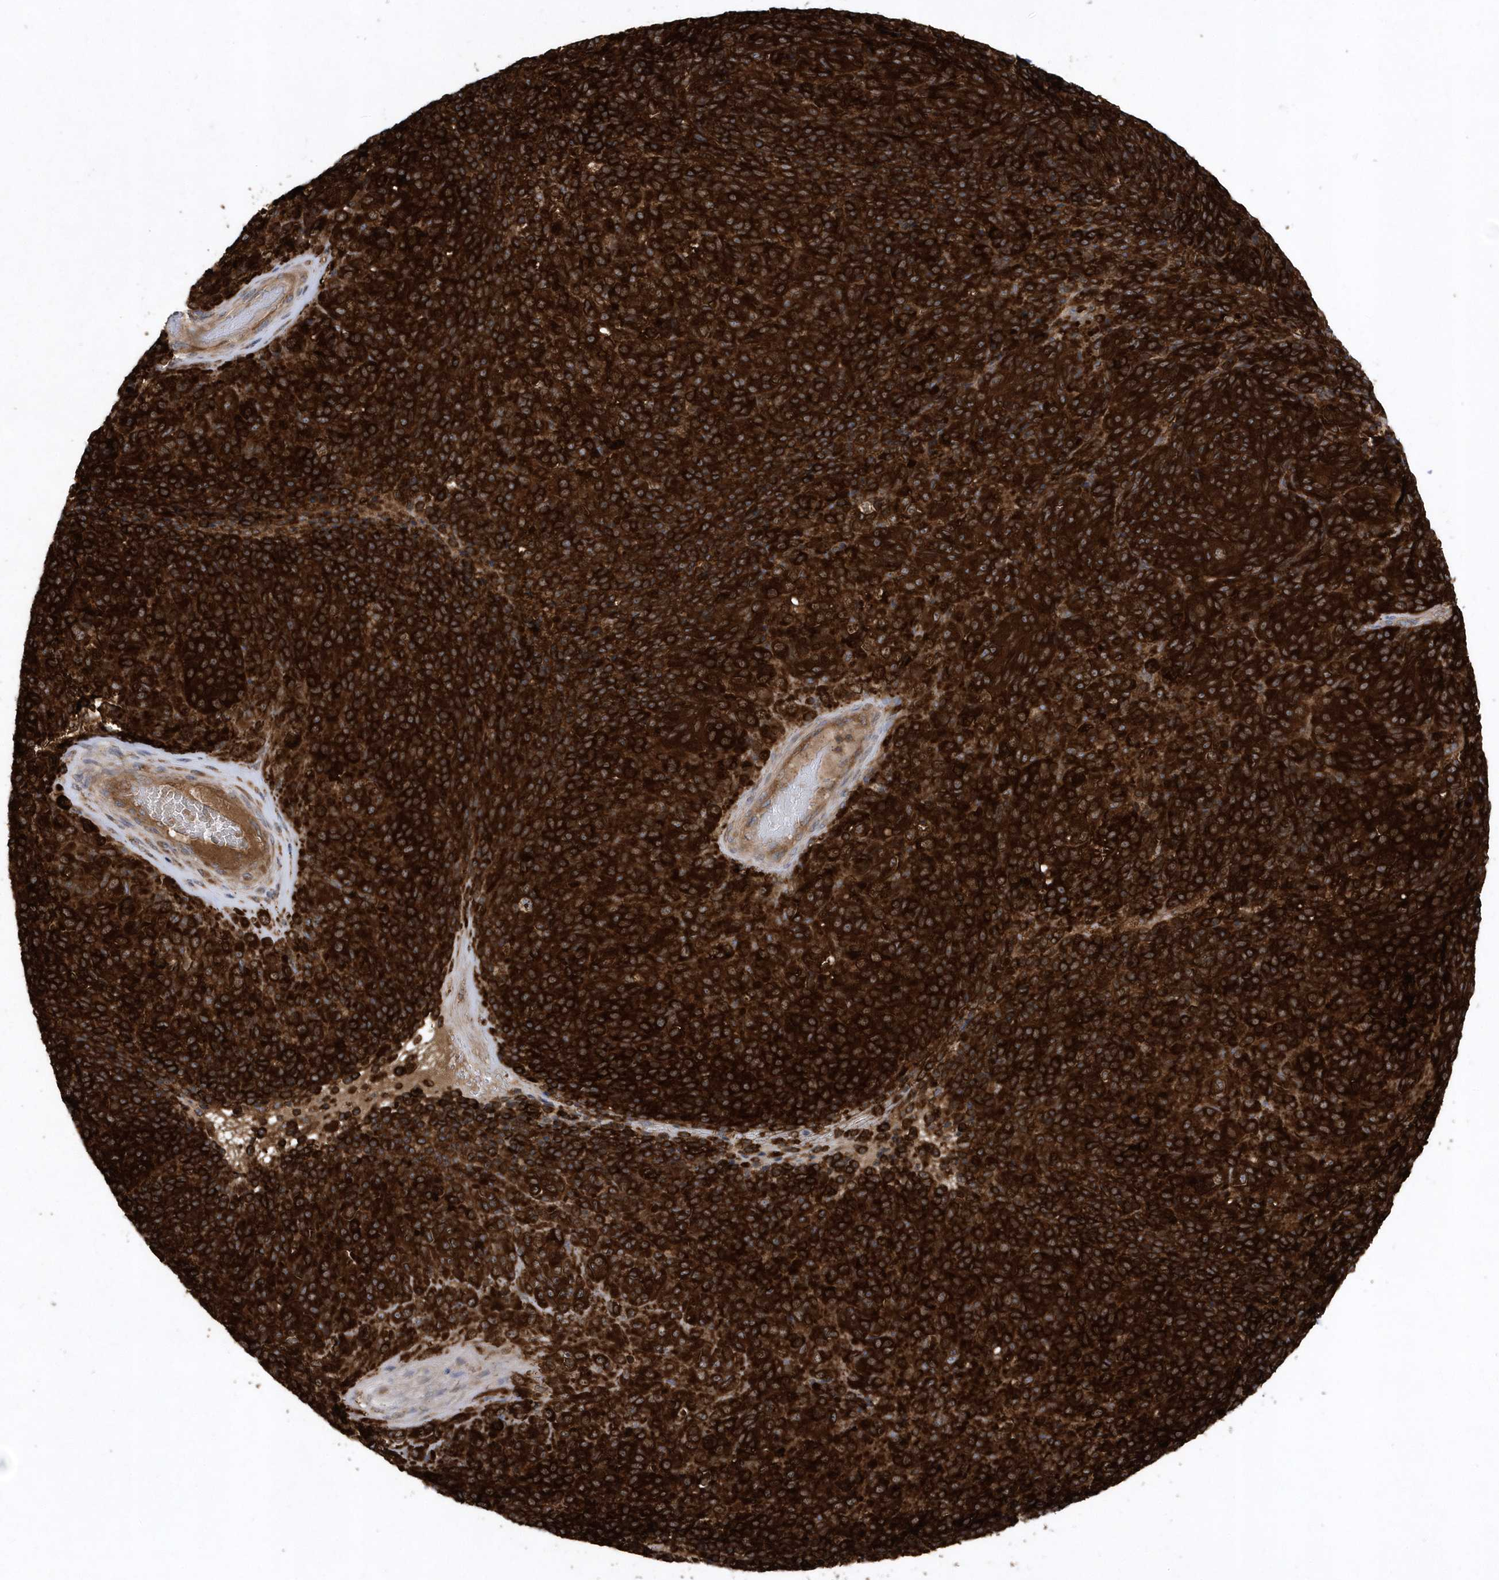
{"staining": {"intensity": "strong", "quantity": ">75%", "location": "cytoplasmic/membranous"}, "tissue": "melanoma", "cell_type": "Tumor cells", "image_type": "cancer", "snomed": [{"axis": "morphology", "description": "Malignant melanoma, Metastatic site"}, {"axis": "topography", "description": "Brain"}], "caption": "Tumor cells reveal strong cytoplasmic/membranous staining in about >75% of cells in melanoma.", "gene": "PAICS", "patient": {"sex": "female", "age": 56}}